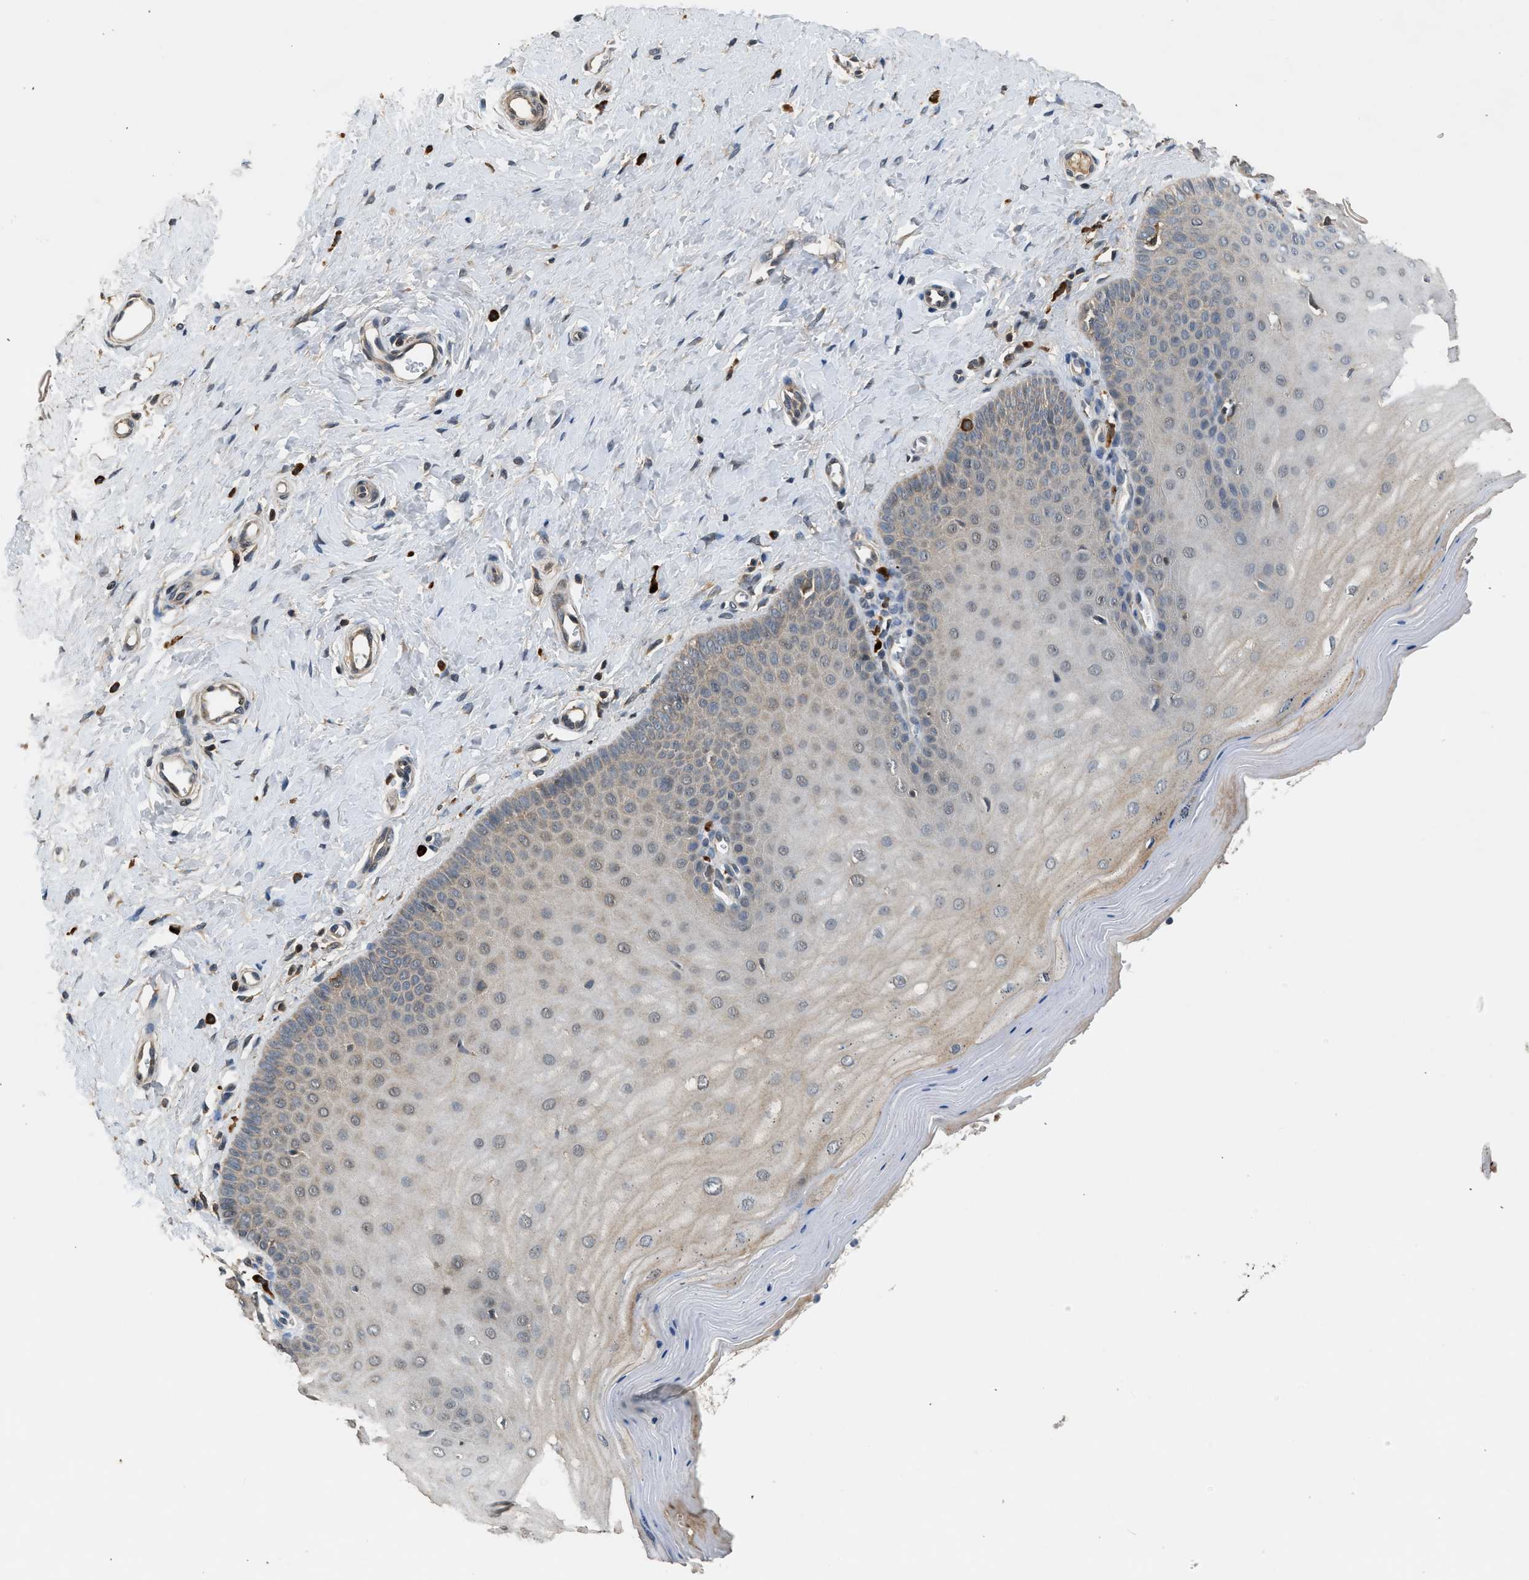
{"staining": {"intensity": "moderate", "quantity": "<25%", "location": "nuclear"}, "tissue": "cervix", "cell_type": "Squamous epithelial cells", "image_type": "normal", "snomed": [{"axis": "morphology", "description": "Normal tissue, NOS"}, {"axis": "topography", "description": "Cervix"}], "caption": "High-magnification brightfield microscopy of normal cervix stained with DAB (3,3'-diaminobenzidine) (brown) and counterstained with hematoxylin (blue). squamous epithelial cells exhibit moderate nuclear positivity is appreciated in about<25% of cells.", "gene": "SLC15A4", "patient": {"sex": "female", "age": 55}}